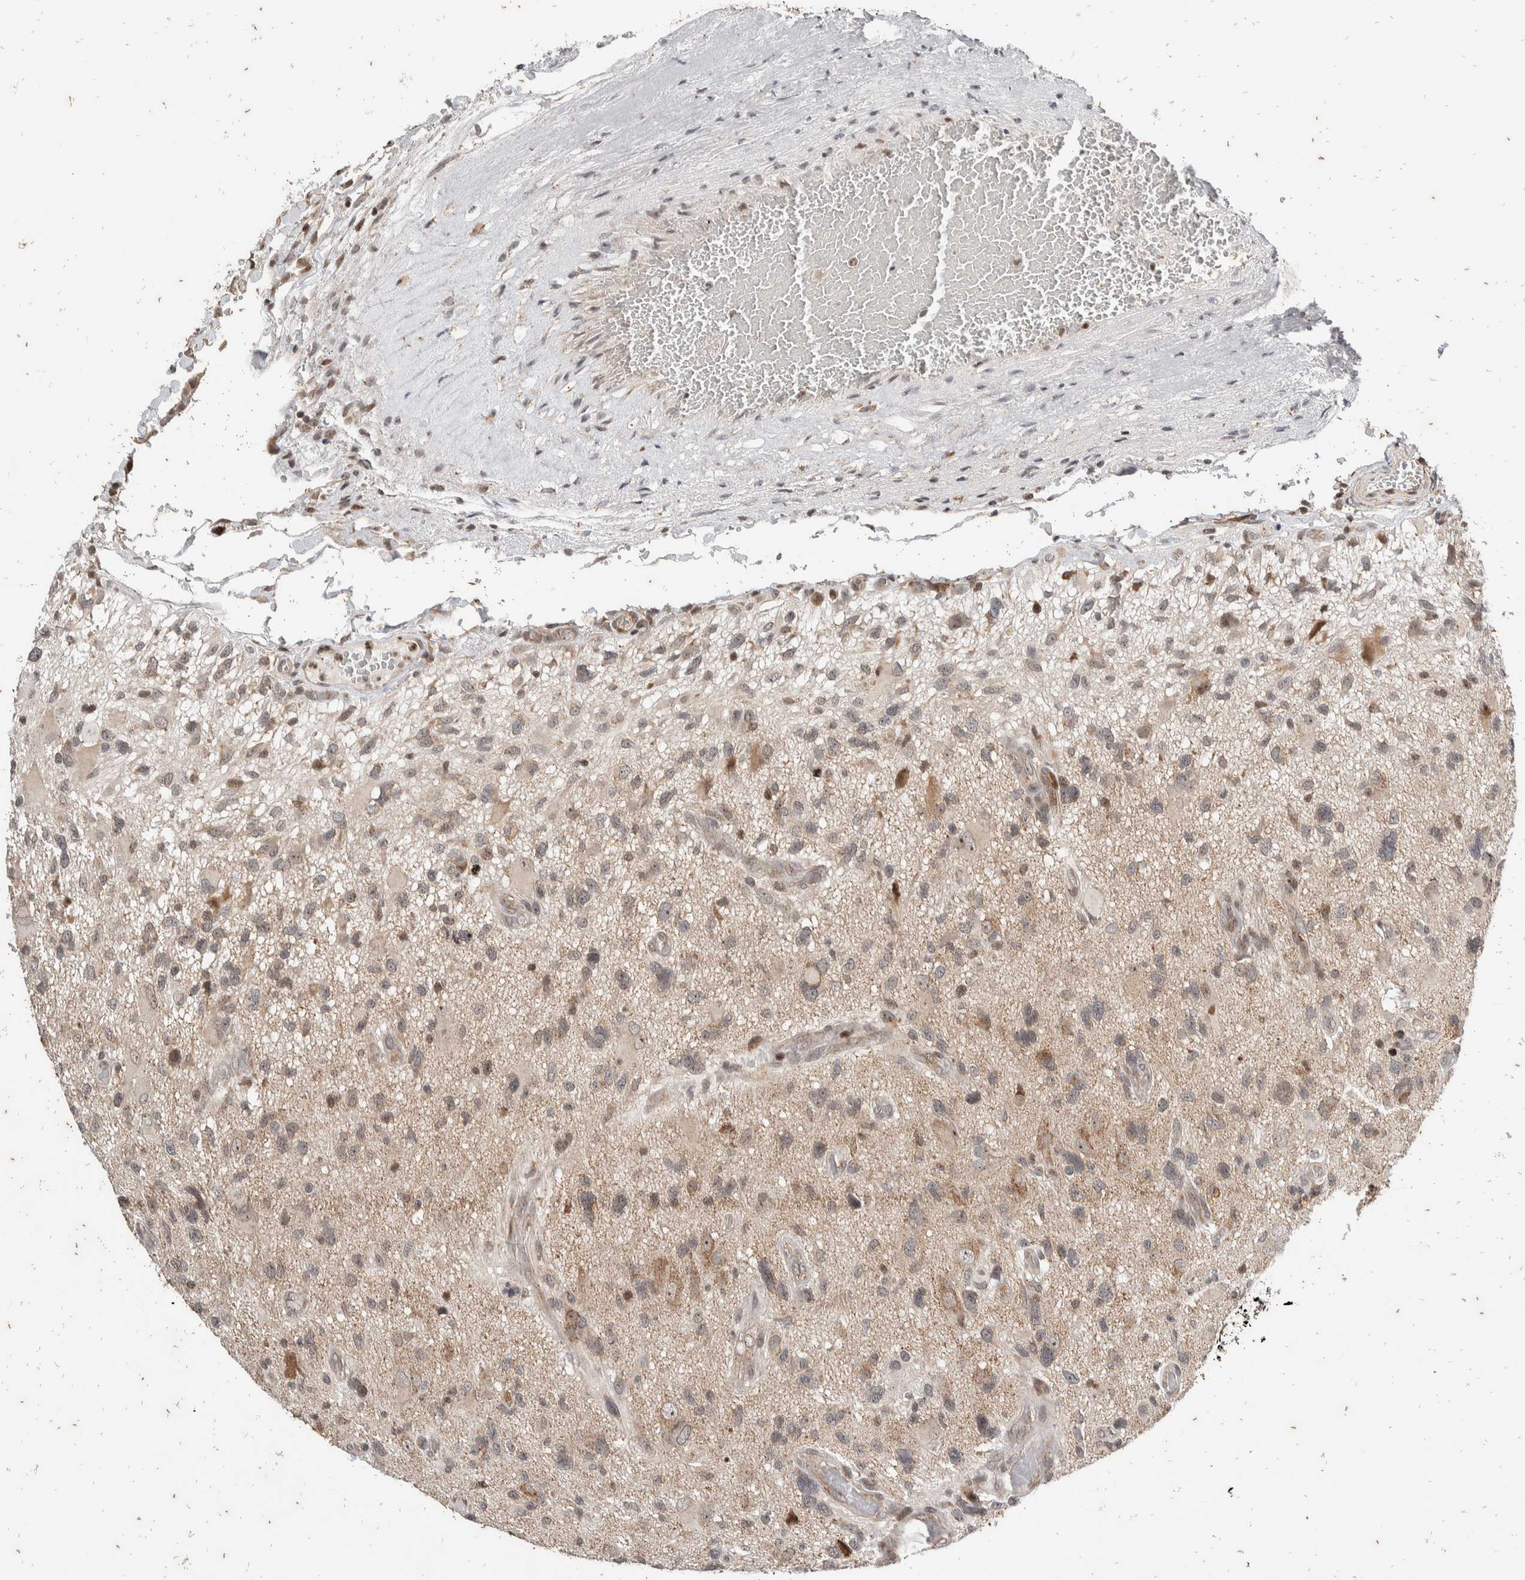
{"staining": {"intensity": "weak", "quantity": "<25%", "location": "cytoplasmic/membranous,nuclear"}, "tissue": "glioma", "cell_type": "Tumor cells", "image_type": "cancer", "snomed": [{"axis": "morphology", "description": "Glioma, malignant, High grade"}, {"axis": "topography", "description": "Brain"}], "caption": "There is no significant staining in tumor cells of glioma.", "gene": "ATXN7L1", "patient": {"sex": "male", "age": 33}}